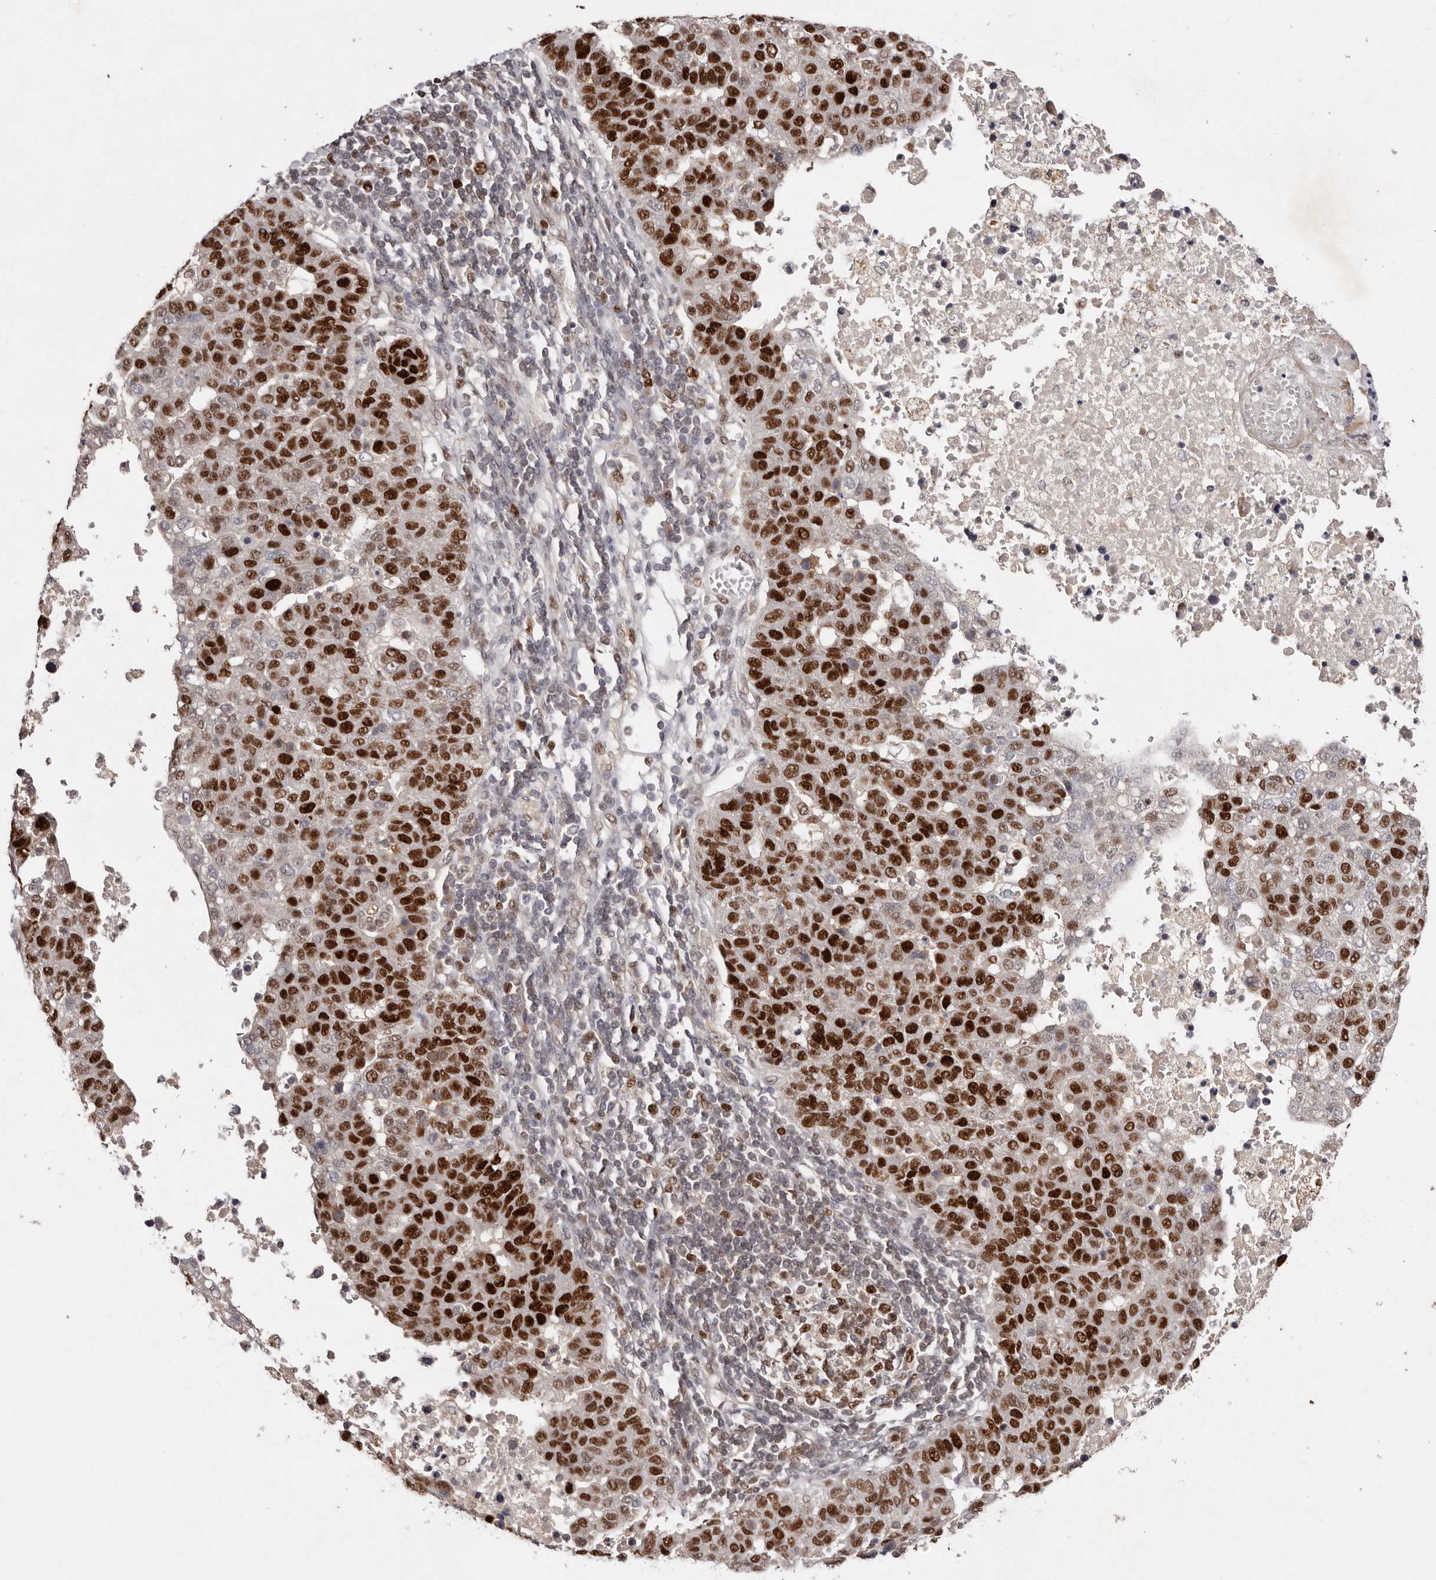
{"staining": {"intensity": "strong", "quantity": ">75%", "location": "nuclear"}, "tissue": "pancreatic cancer", "cell_type": "Tumor cells", "image_type": "cancer", "snomed": [{"axis": "morphology", "description": "Adenocarcinoma, NOS"}, {"axis": "topography", "description": "Pancreas"}], "caption": "Pancreatic cancer was stained to show a protein in brown. There is high levels of strong nuclear expression in about >75% of tumor cells.", "gene": "KLF7", "patient": {"sex": "female", "age": 61}}